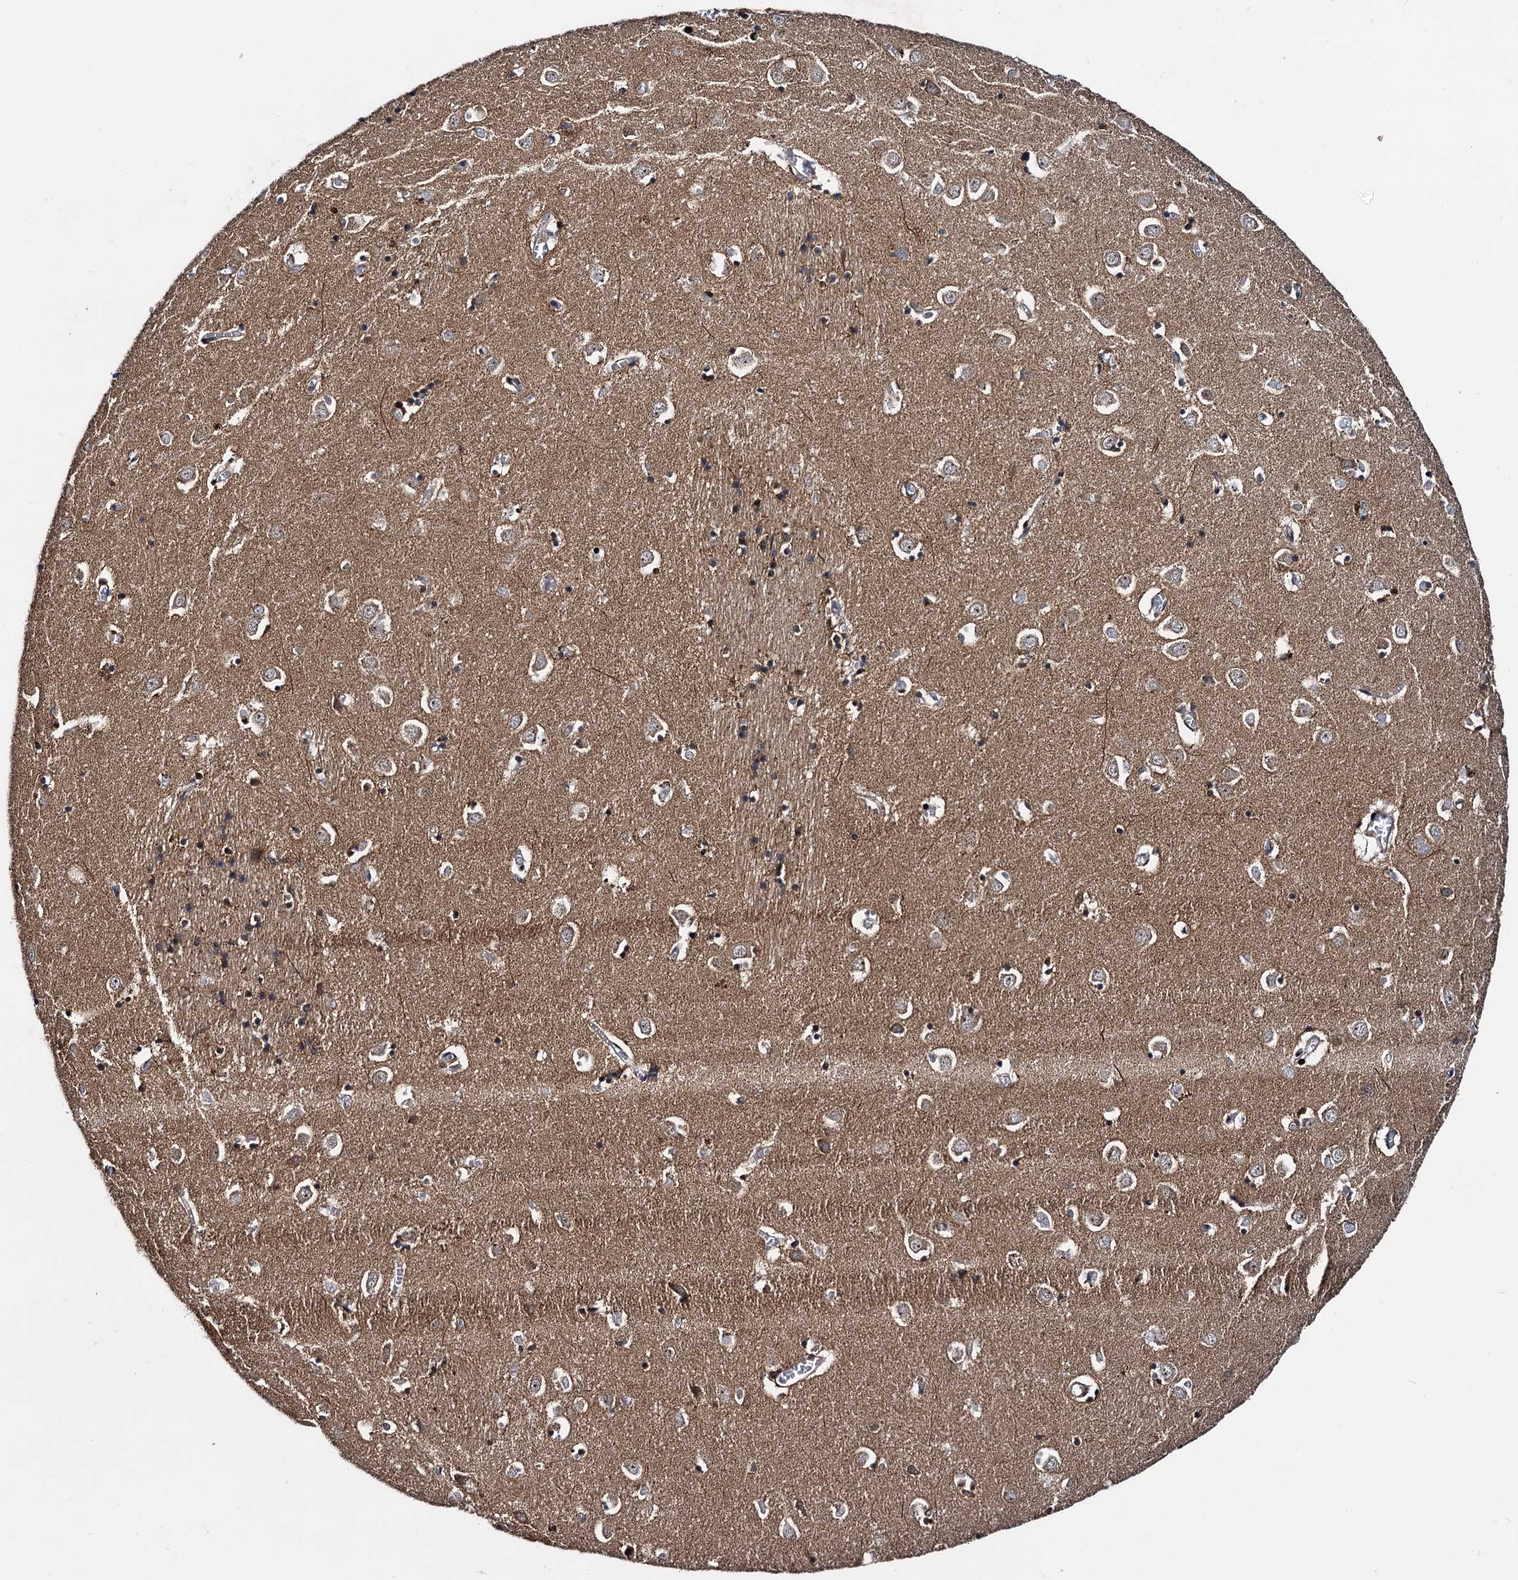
{"staining": {"intensity": "moderate", "quantity": "25%-75%", "location": "cytoplasmic/membranous"}, "tissue": "caudate", "cell_type": "Glial cells", "image_type": "normal", "snomed": [{"axis": "morphology", "description": "Normal tissue, NOS"}, {"axis": "topography", "description": "Lateral ventricle wall"}], "caption": "Unremarkable caudate was stained to show a protein in brown. There is medium levels of moderate cytoplasmic/membranous positivity in approximately 25%-75% of glial cells. The staining is performed using DAB brown chromogen to label protein expression. The nuclei are counter-stained blue using hematoxylin.", "gene": "ARHGAP42", "patient": {"sex": "male", "age": 70}}